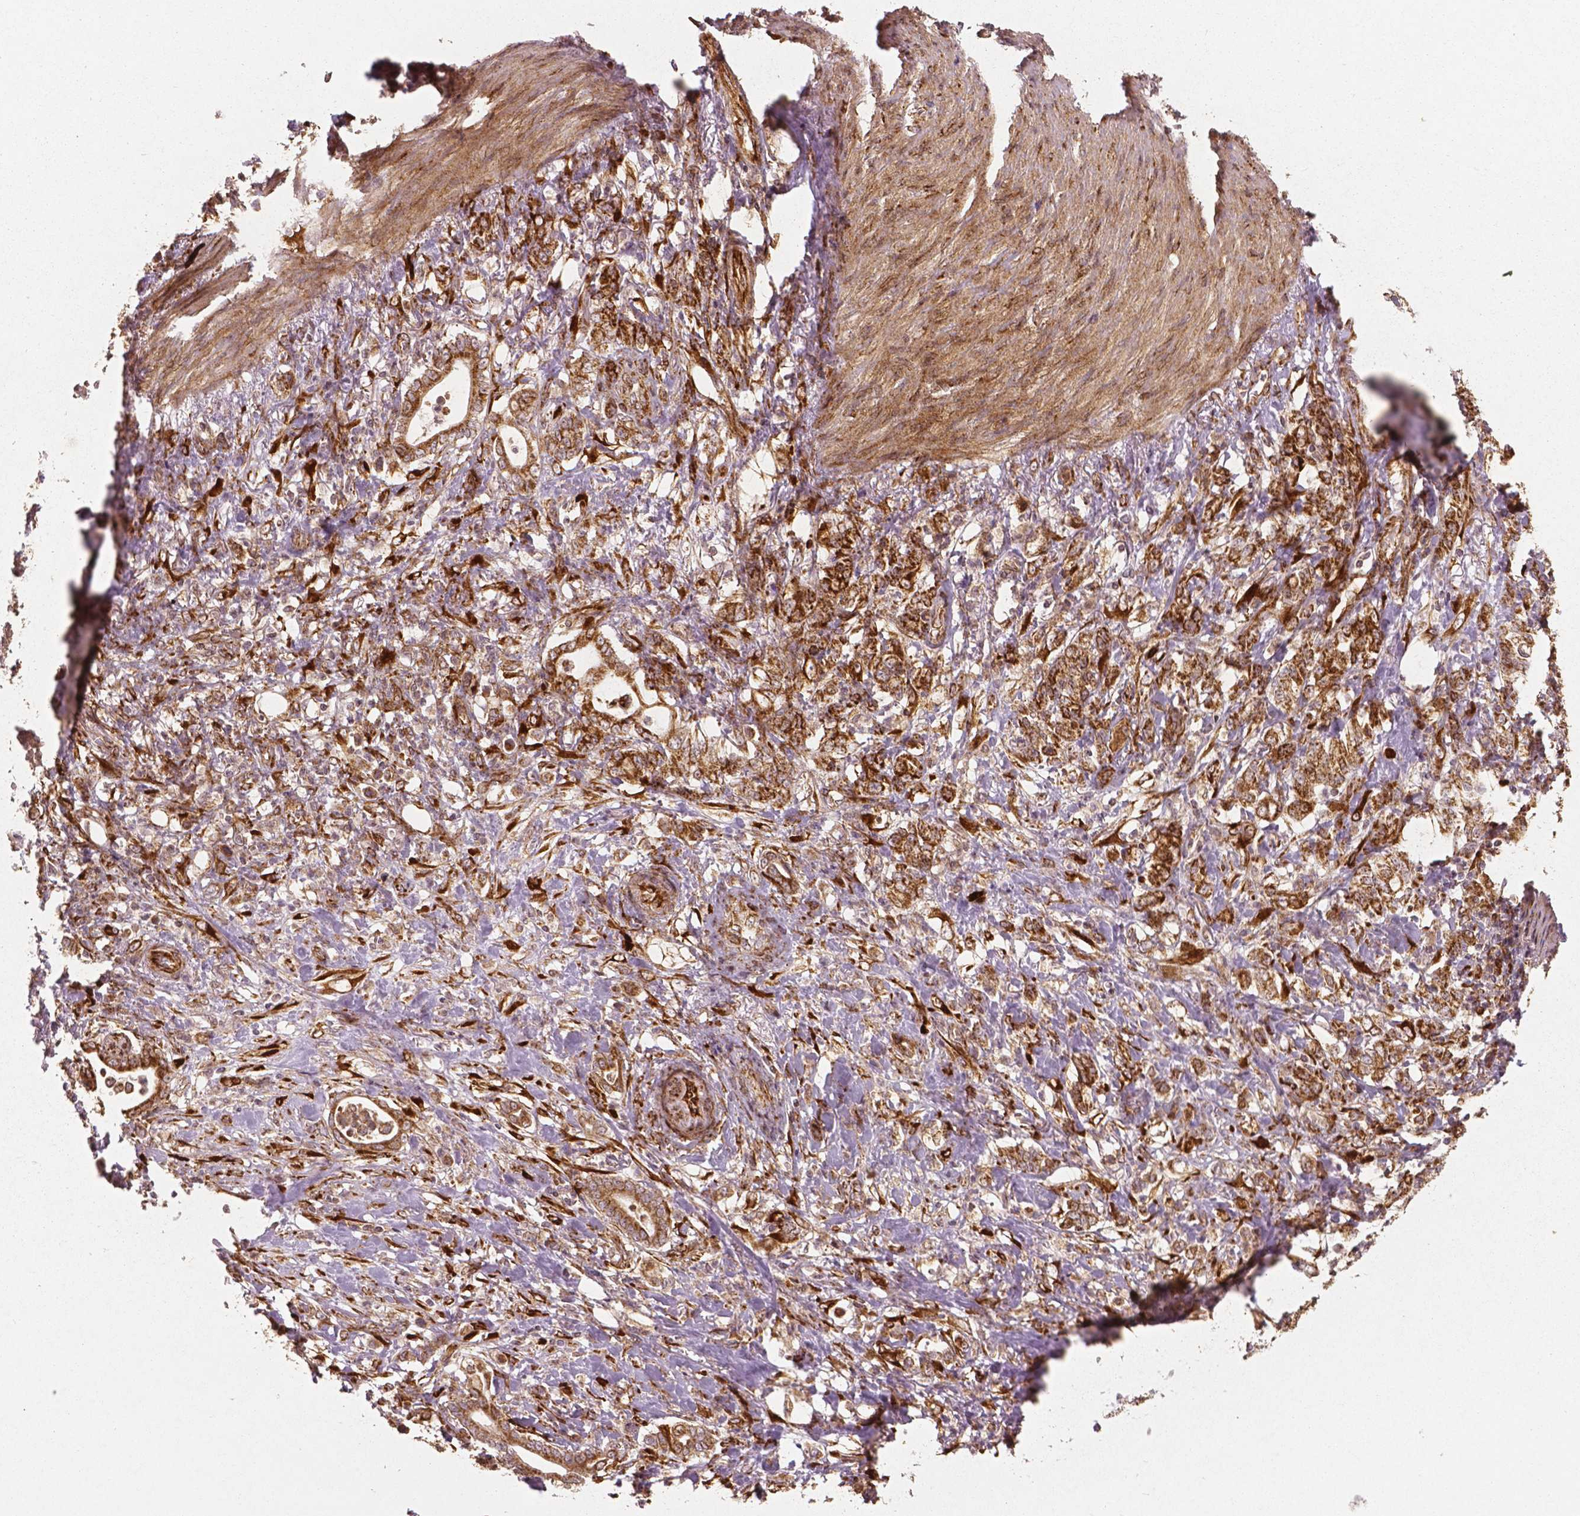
{"staining": {"intensity": "strong", "quantity": ">75%", "location": "cytoplasmic/membranous"}, "tissue": "stomach cancer", "cell_type": "Tumor cells", "image_type": "cancer", "snomed": [{"axis": "morphology", "description": "Adenocarcinoma, NOS"}, {"axis": "topography", "description": "Stomach"}], "caption": "The photomicrograph demonstrates a brown stain indicating the presence of a protein in the cytoplasmic/membranous of tumor cells in stomach cancer. (Stains: DAB (3,3'-diaminobenzidine) in brown, nuclei in blue, Microscopy: brightfield microscopy at high magnification).", "gene": "PGAM5", "patient": {"sex": "female", "age": 79}}